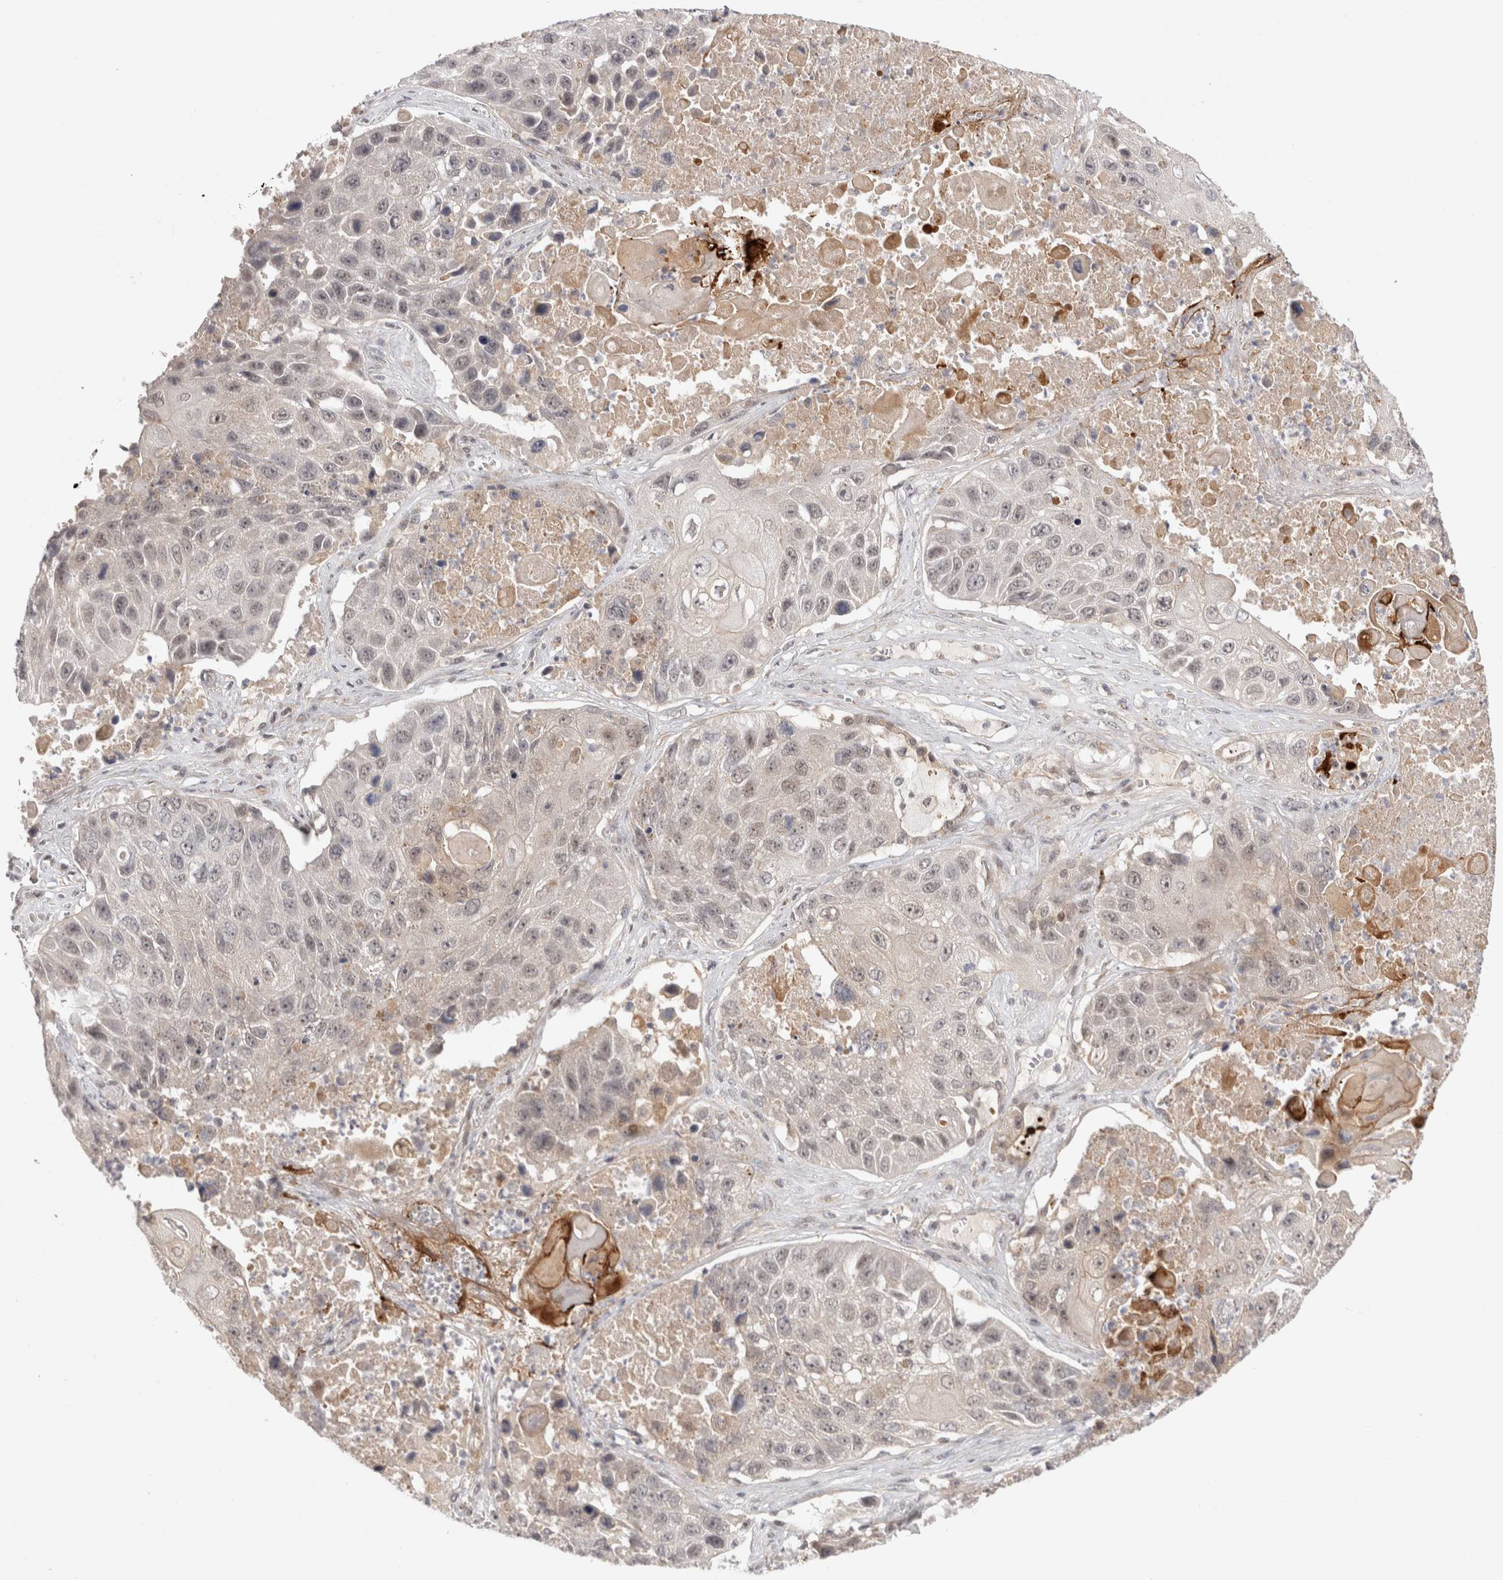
{"staining": {"intensity": "negative", "quantity": "none", "location": "none"}, "tissue": "lung cancer", "cell_type": "Tumor cells", "image_type": "cancer", "snomed": [{"axis": "morphology", "description": "Squamous cell carcinoma, NOS"}, {"axis": "topography", "description": "Lung"}], "caption": "Immunohistochemistry (IHC) of human squamous cell carcinoma (lung) shows no expression in tumor cells. (IHC, brightfield microscopy, high magnification).", "gene": "ZNF318", "patient": {"sex": "male", "age": 61}}